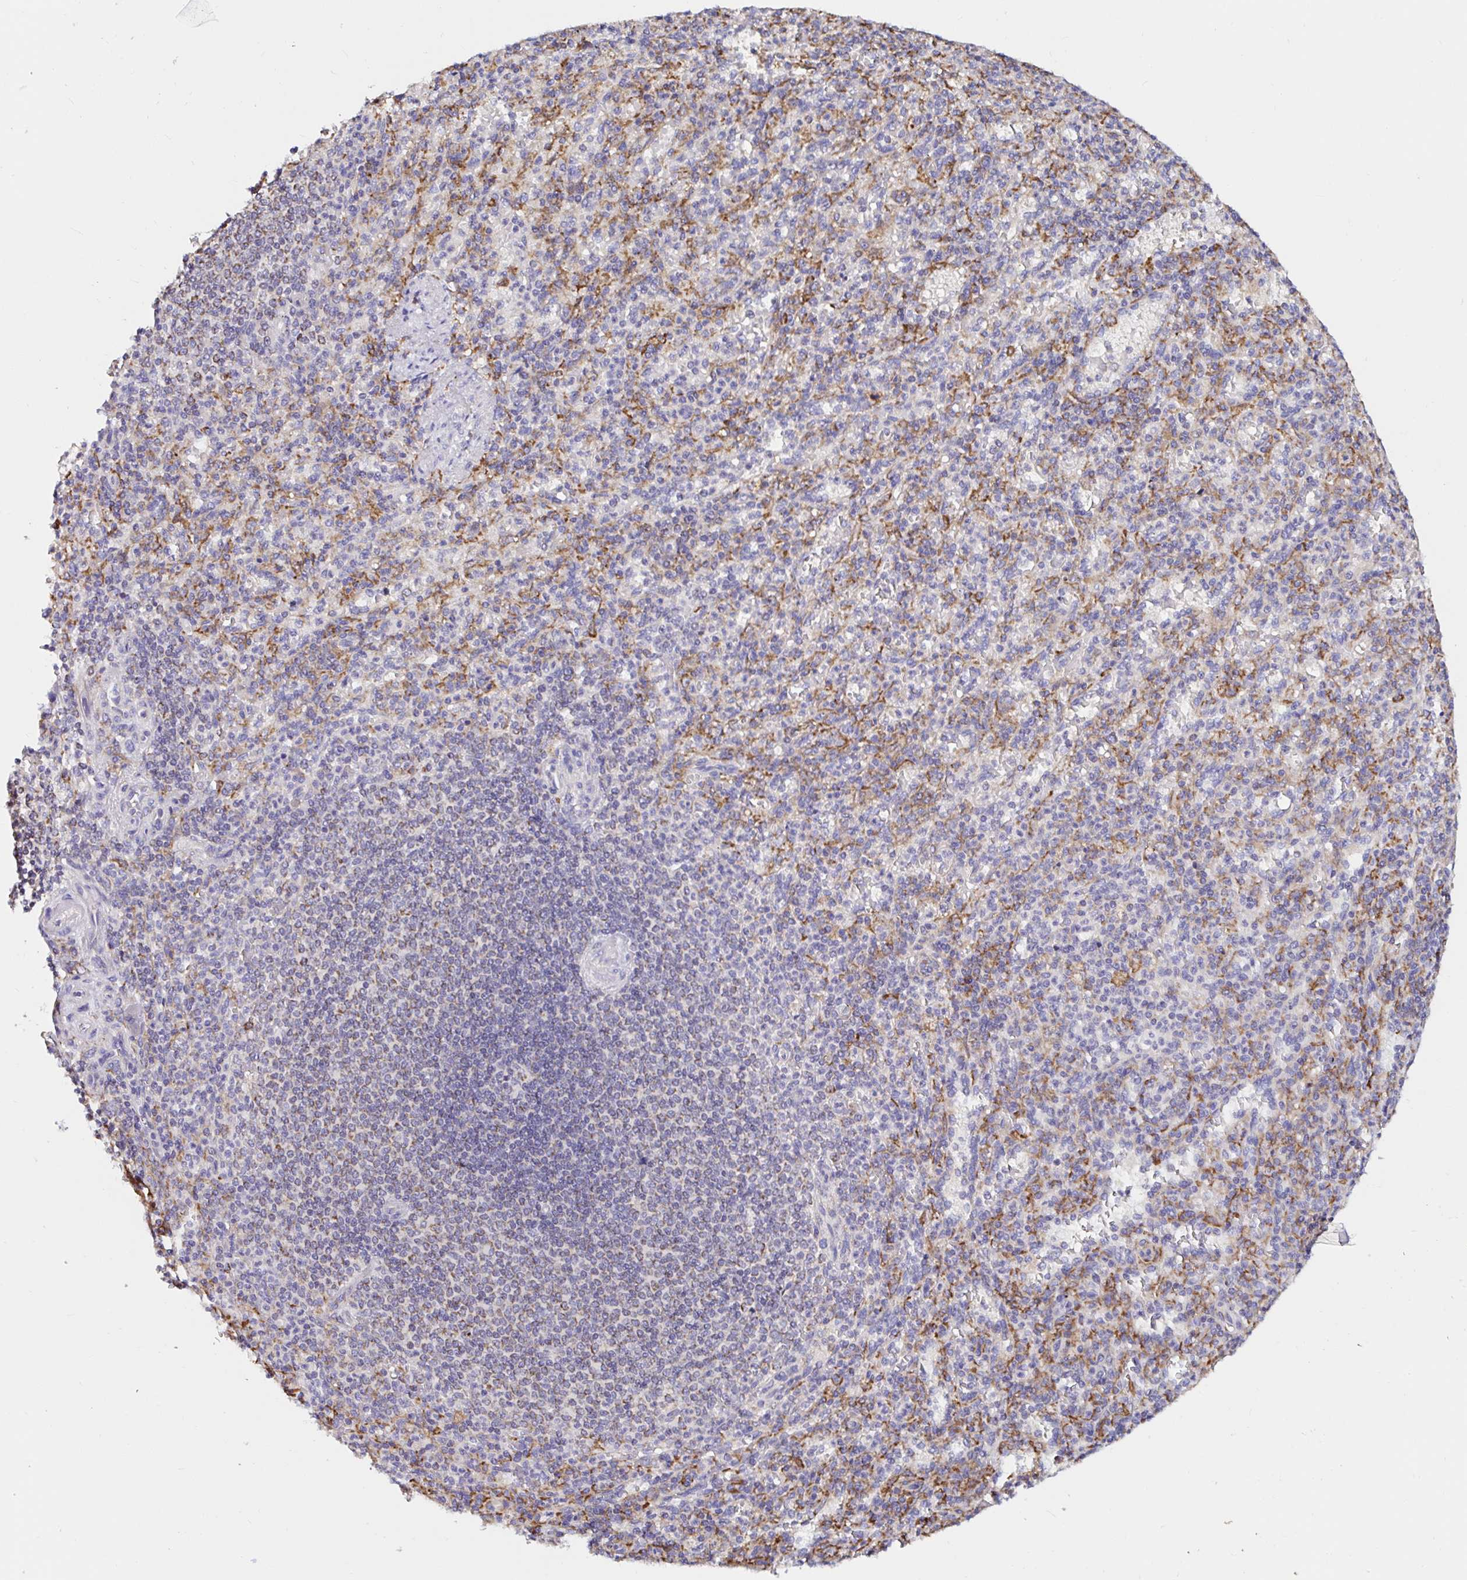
{"staining": {"intensity": "moderate", "quantity": "25%-75%", "location": "cytoplasmic/membranous"}, "tissue": "spleen", "cell_type": "Cells in red pulp", "image_type": "normal", "snomed": [{"axis": "morphology", "description": "Normal tissue, NOS"}, {"axis": "topography", "description": "Spleen"}], "caption": "DAB immunohistochemical staining of normal spleen exhibits moderate cytoplasmic/membranous protein expression in about 25%-75% of cells in red pulp.", "gene": "MSR1", "patient": {"sex": "female", "age": 74}}